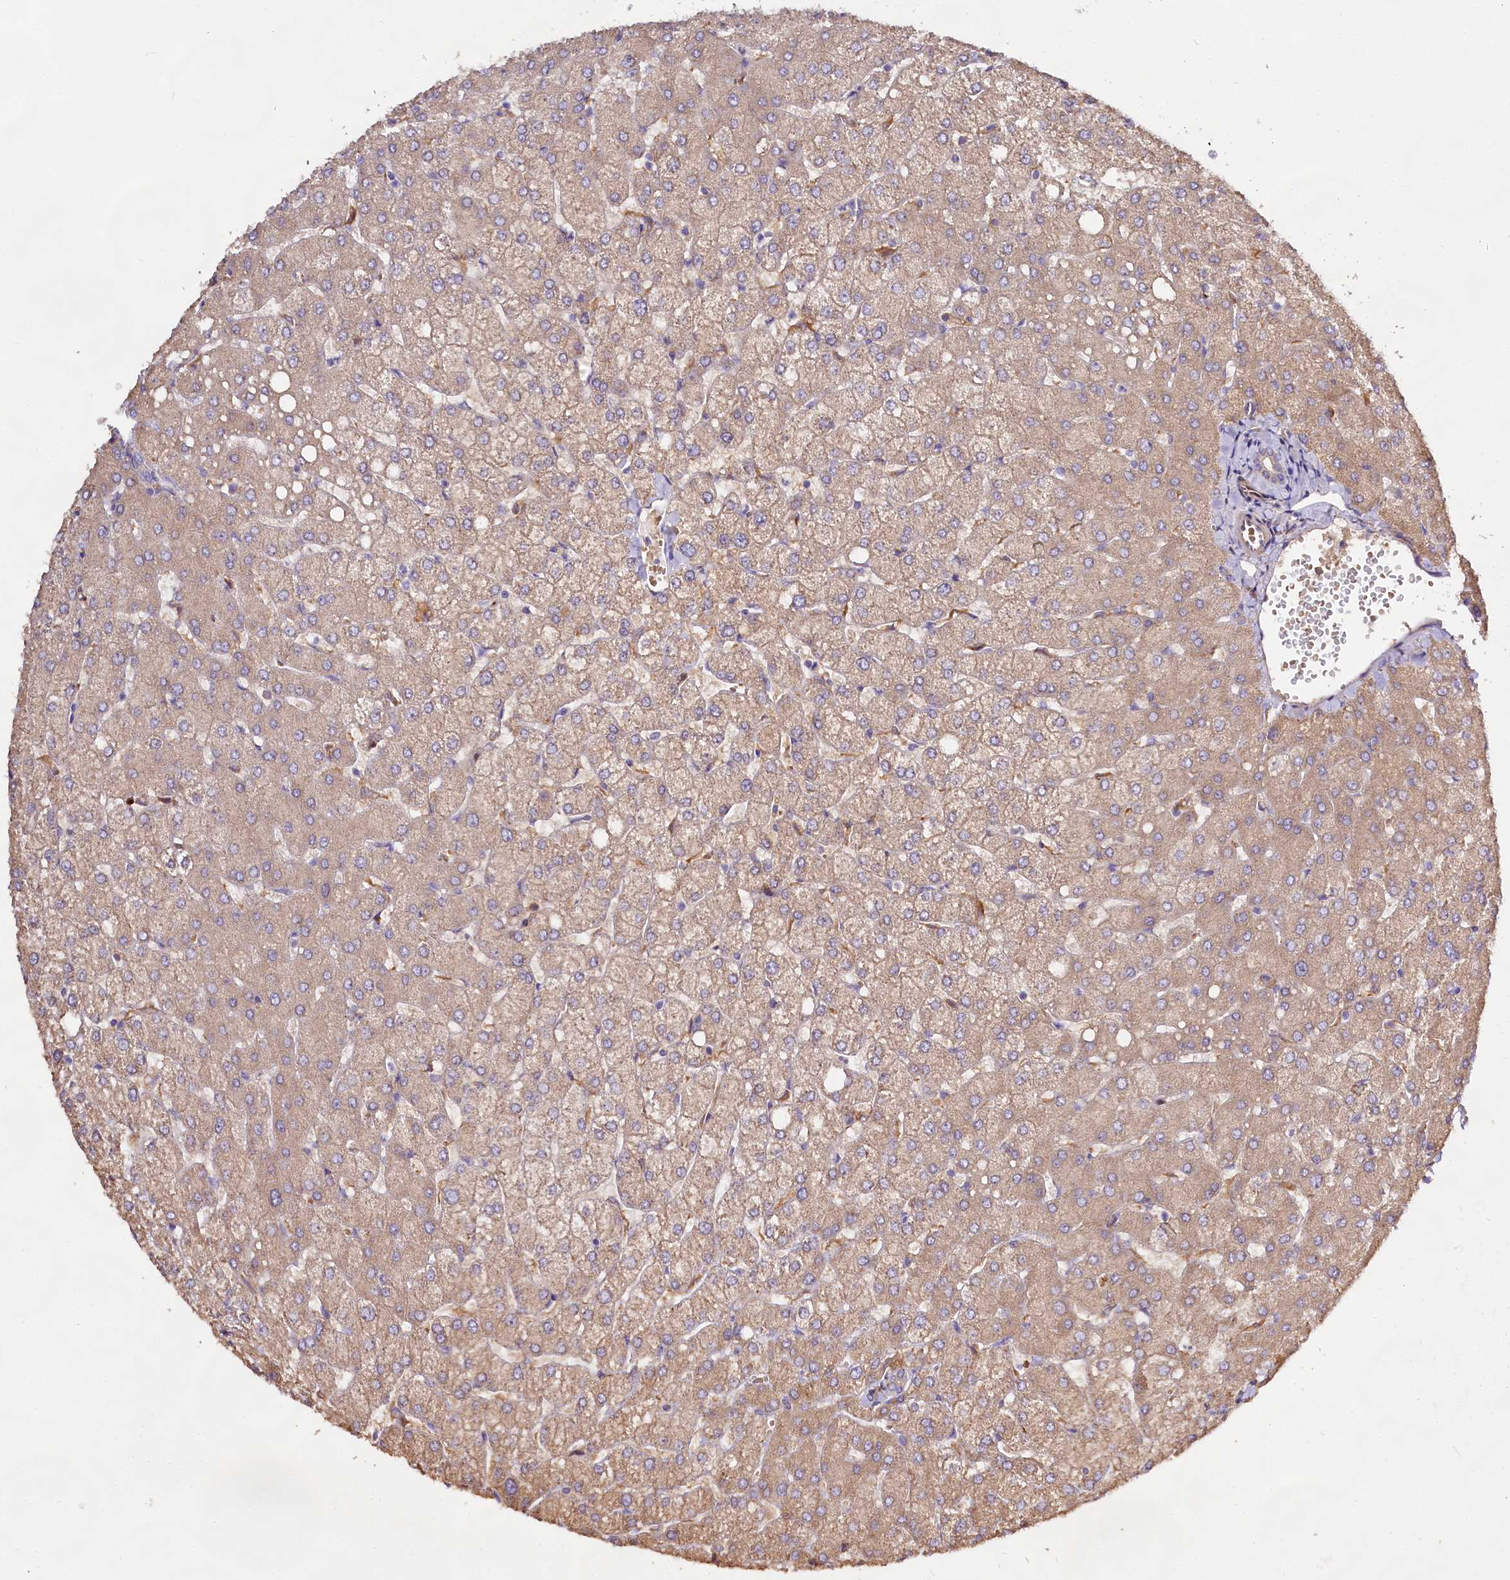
{"staining": {"intensity": "negative", "quantity": "none", "location": "none"}, "tissue": "liver", "cell_type": "Cholangiocytes", "image_type": "normal", "snomed": [{"axis": "morphology", "description": "Normal tissue, NOS"}, {"axis": "topography", "description": "Liver"}], "caption": "Unremarkable liver was stained to show a protein in brown. There is no significant staining in cholangiocytes.", "gene": "DMXL2", "patient": {"sex": "female", "age": 54}}